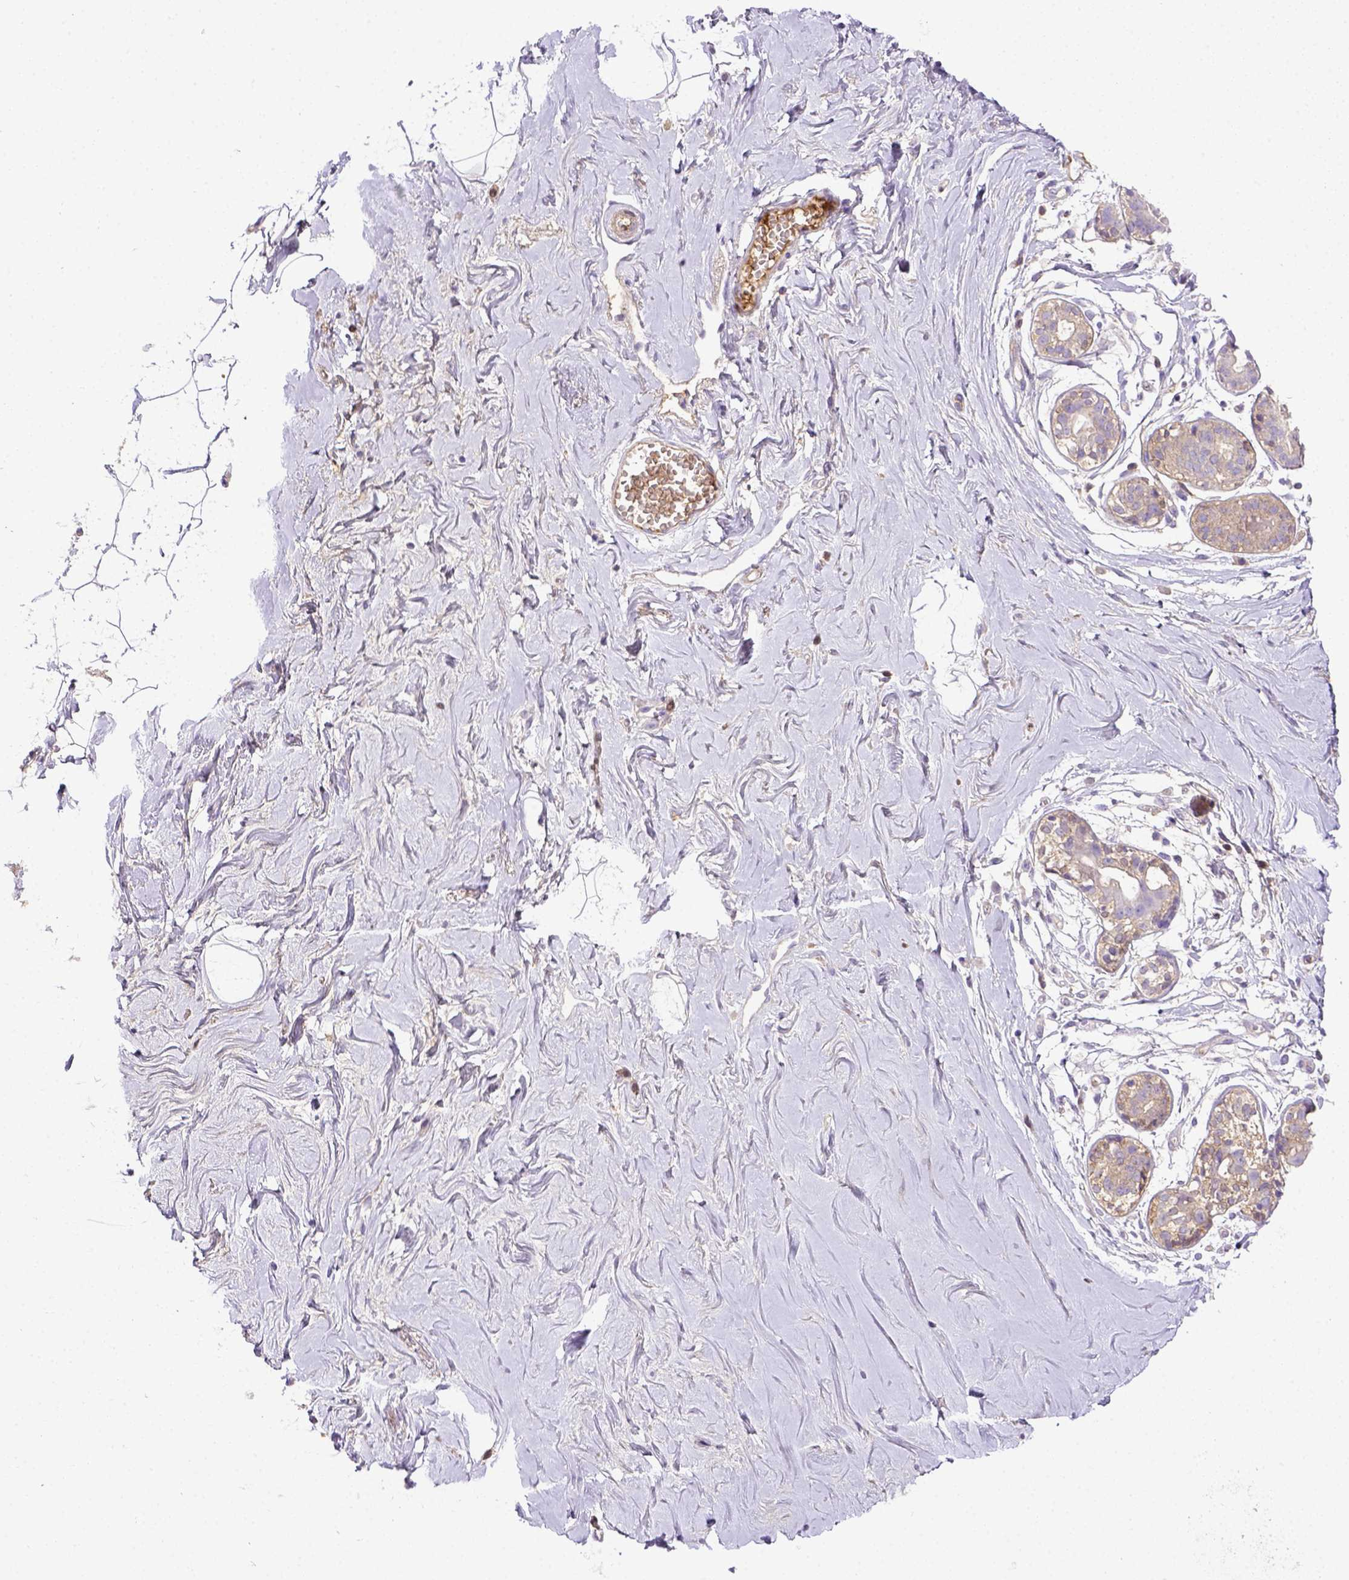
{"staining": {"intensity": "negative", "quantity": "none", "location": "none"}, "tissue": "breast", "cell_type": "Adipocytes", "image_type": "normal", "snomed": [{"axis": "morphology", "description": "Normal tissue, NOS"}, {"axis": "topography", "description": "Breast"}], "caption": "Image shows no significant protein positivity in adipocytes of benign breast.", "gene": "ITIH4", "patient": {"sex": "female", "age": 49}}